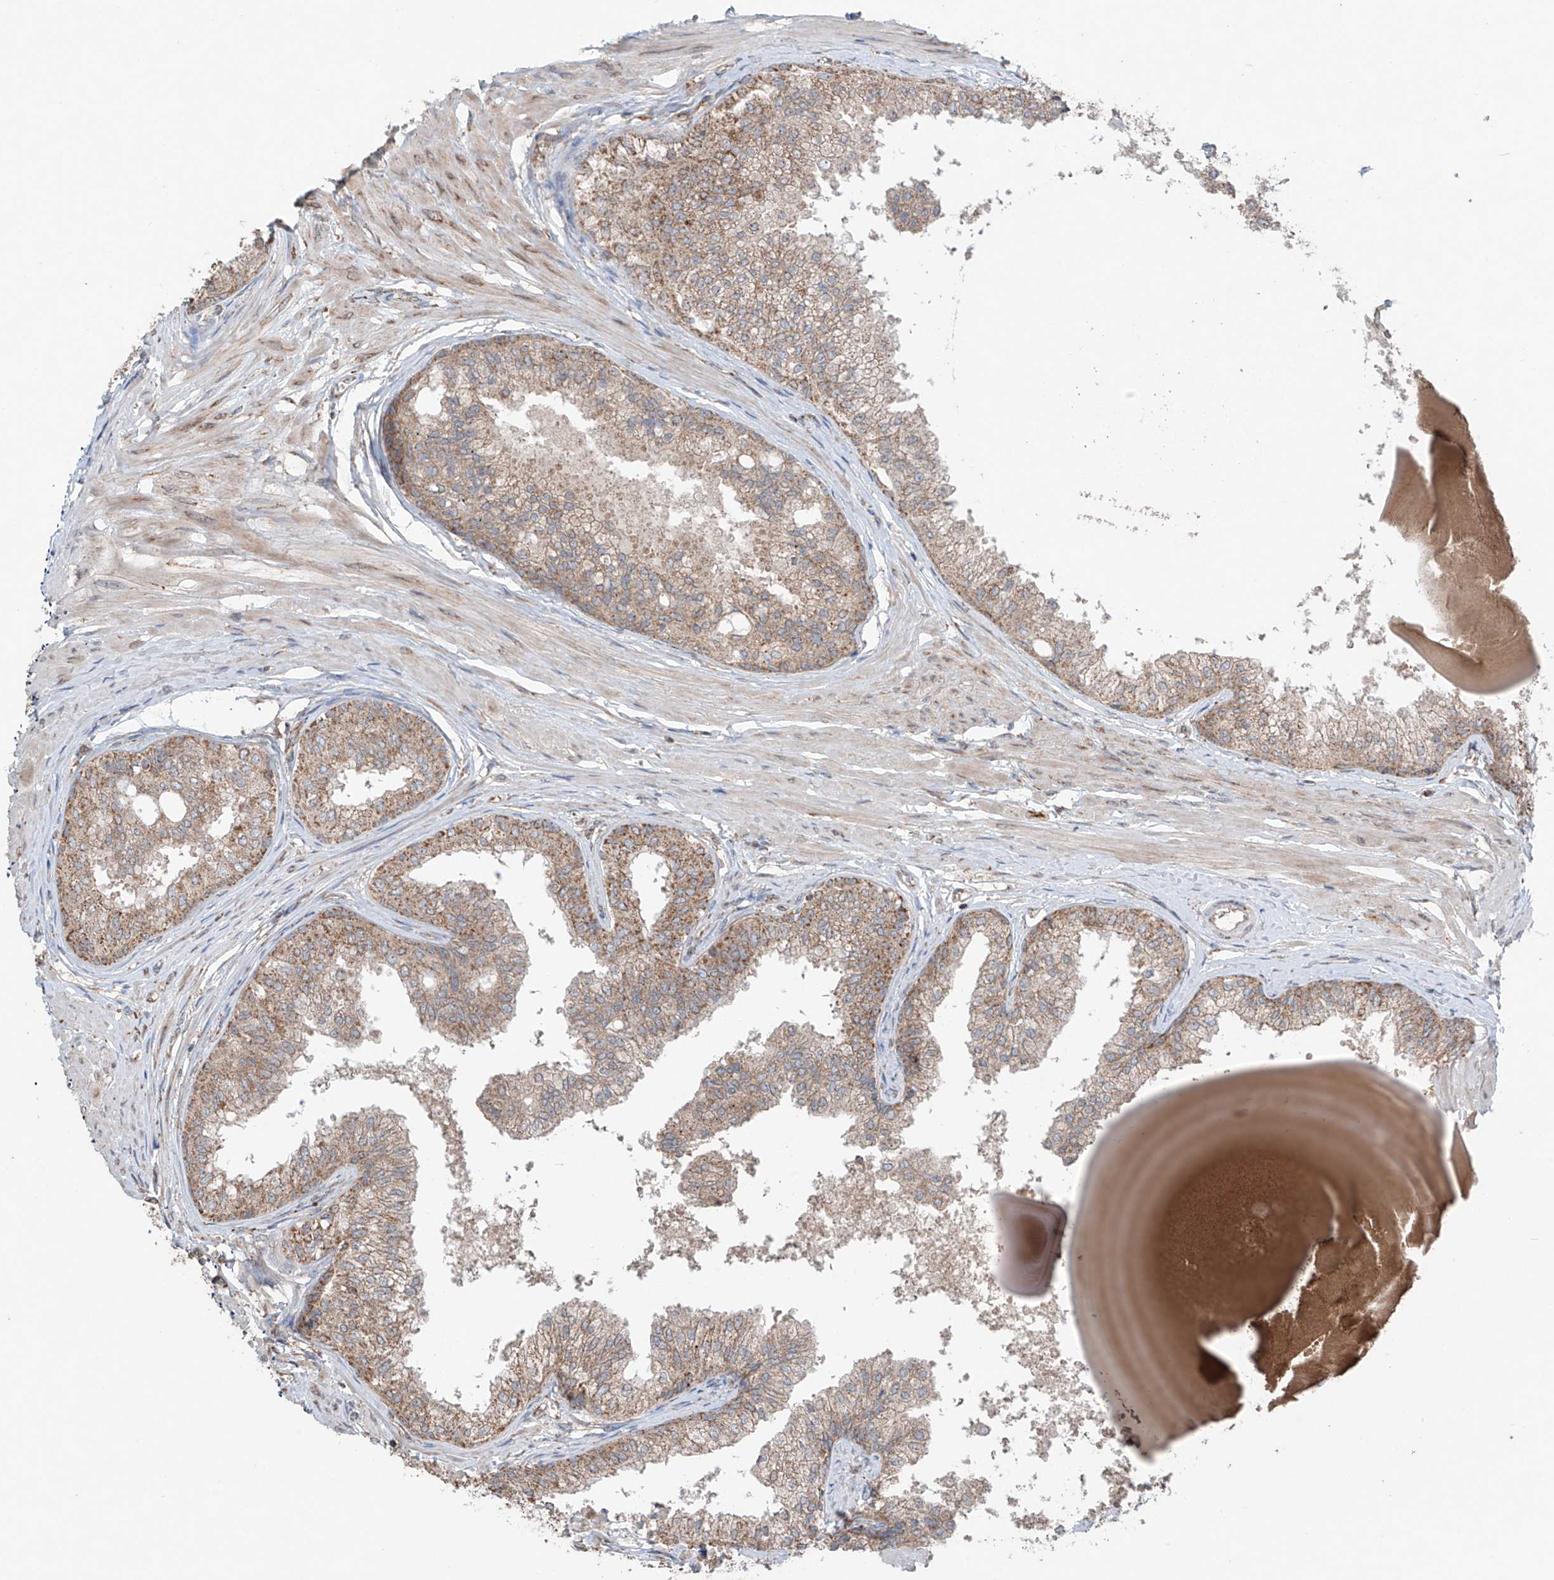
{"staining": {"intensity": "moderate", "quantity": ">75%", "location": "cytoplasmic/membranous"}, "tissue": "prostate", "cell_type": "Glandular cells", "image_type": "normal", "snomed": [{"axis": "morphology", "description": "Normal tissue, NOS"}, {"axis": "topography", "description": "Prostate"}], "caption": "Glandular cells show medium levels of moderate cytoplasmic/membranous expression in about >75% of cells in unremarkable human prostate.", "gene": "SAMD3", "patient": {"sex": "male", "age": 48}}